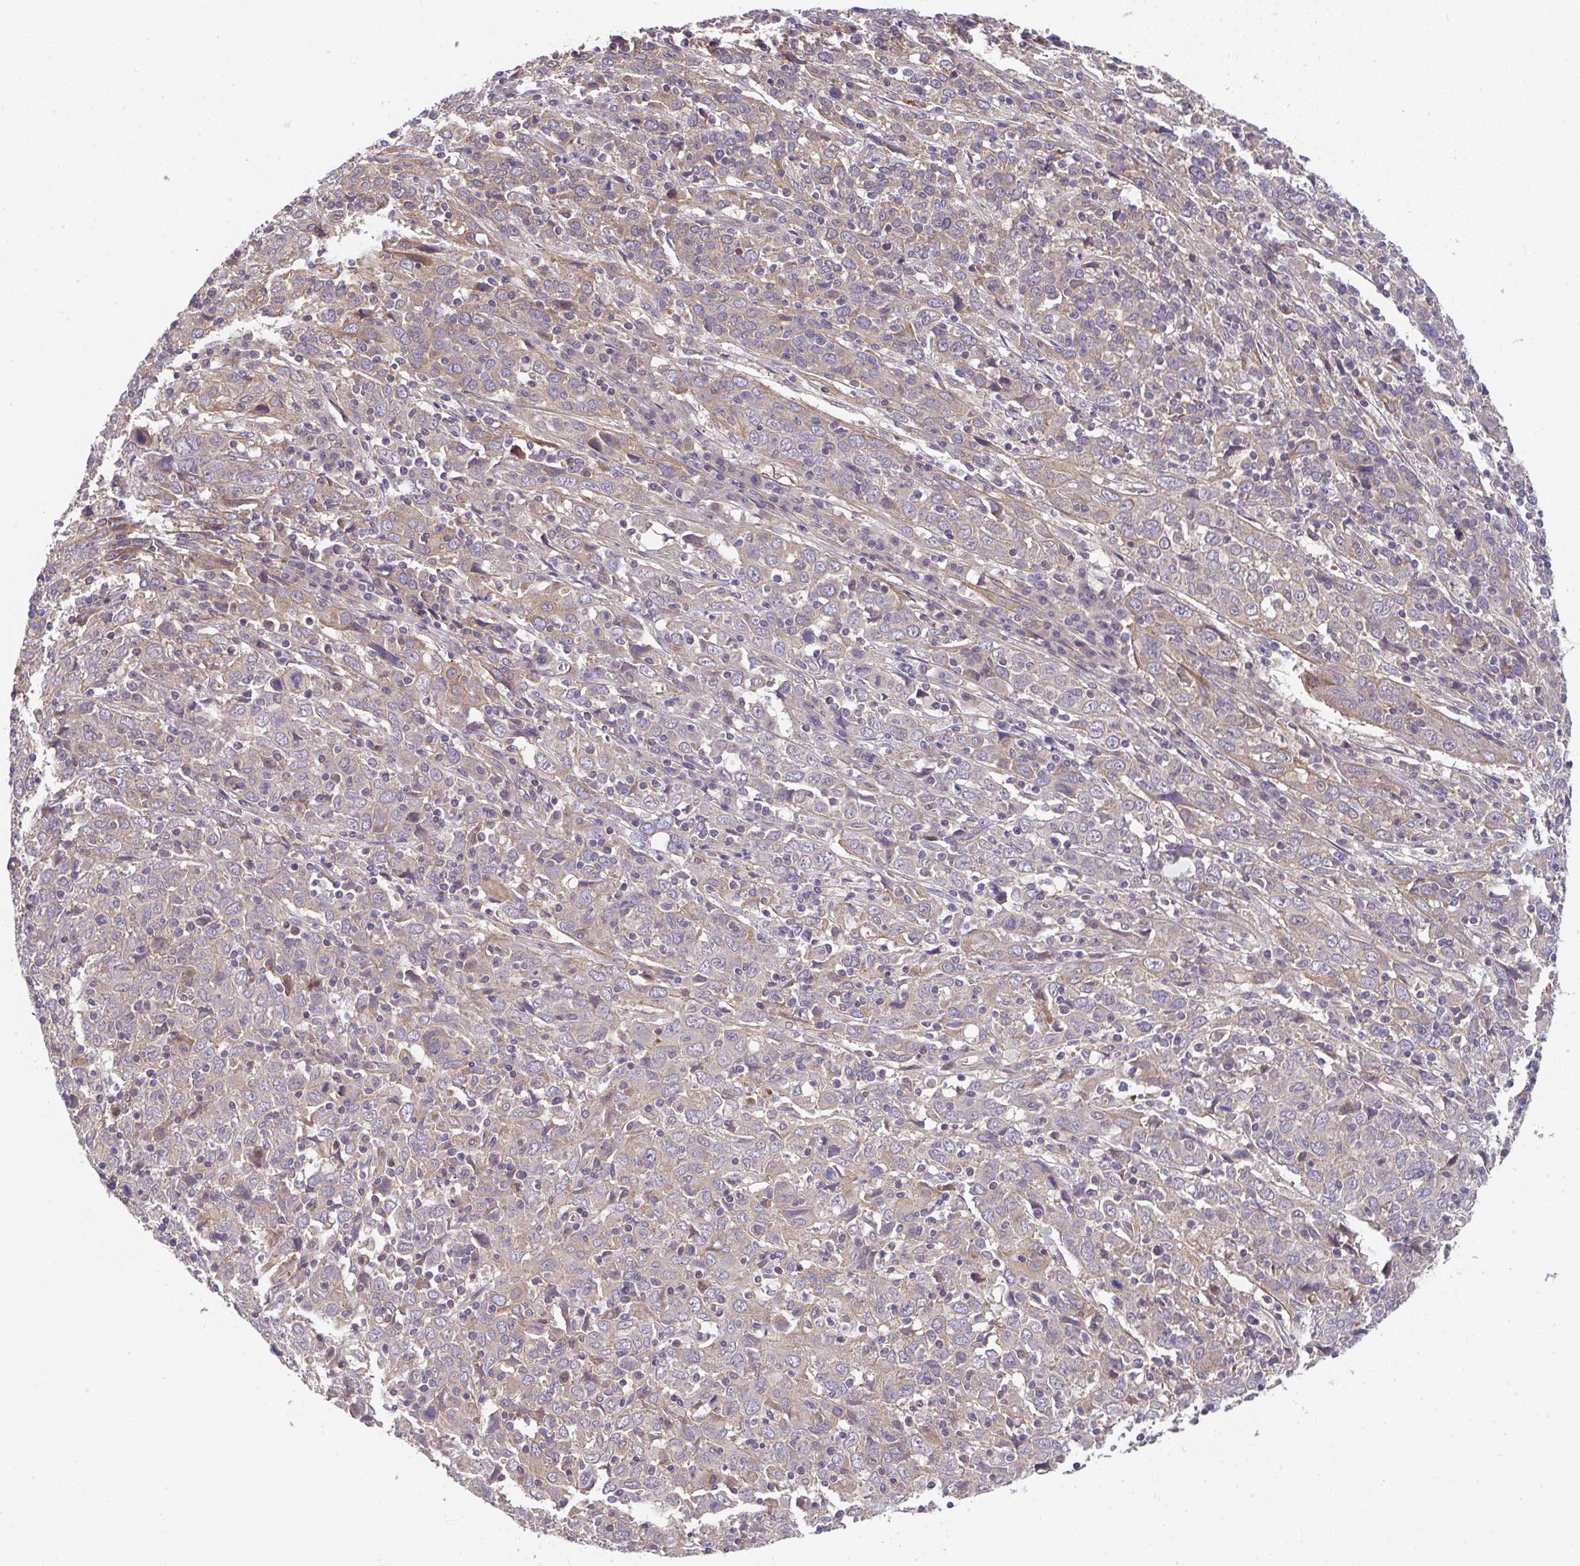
{"staining": {"intensity": "moderate", "quantity": ">75%", "location": "cytoplasmic/membranous"}, "tissue": "cervical cancer", "cell_type": "Tumor cells", "image_type": "cancer", "snomed": [{"axis": "morphology", "description": "Squamous cell carcinoma, NOS"}, {"axis": "topography", "description": "Cervix"}], "caption": "Human squamous cell carcinoma (cervical) stained with a protein marker displays moderate staining in tumor cells.", "gene": "ZNF696", "patient": {"sex": "female", "age": 46}}